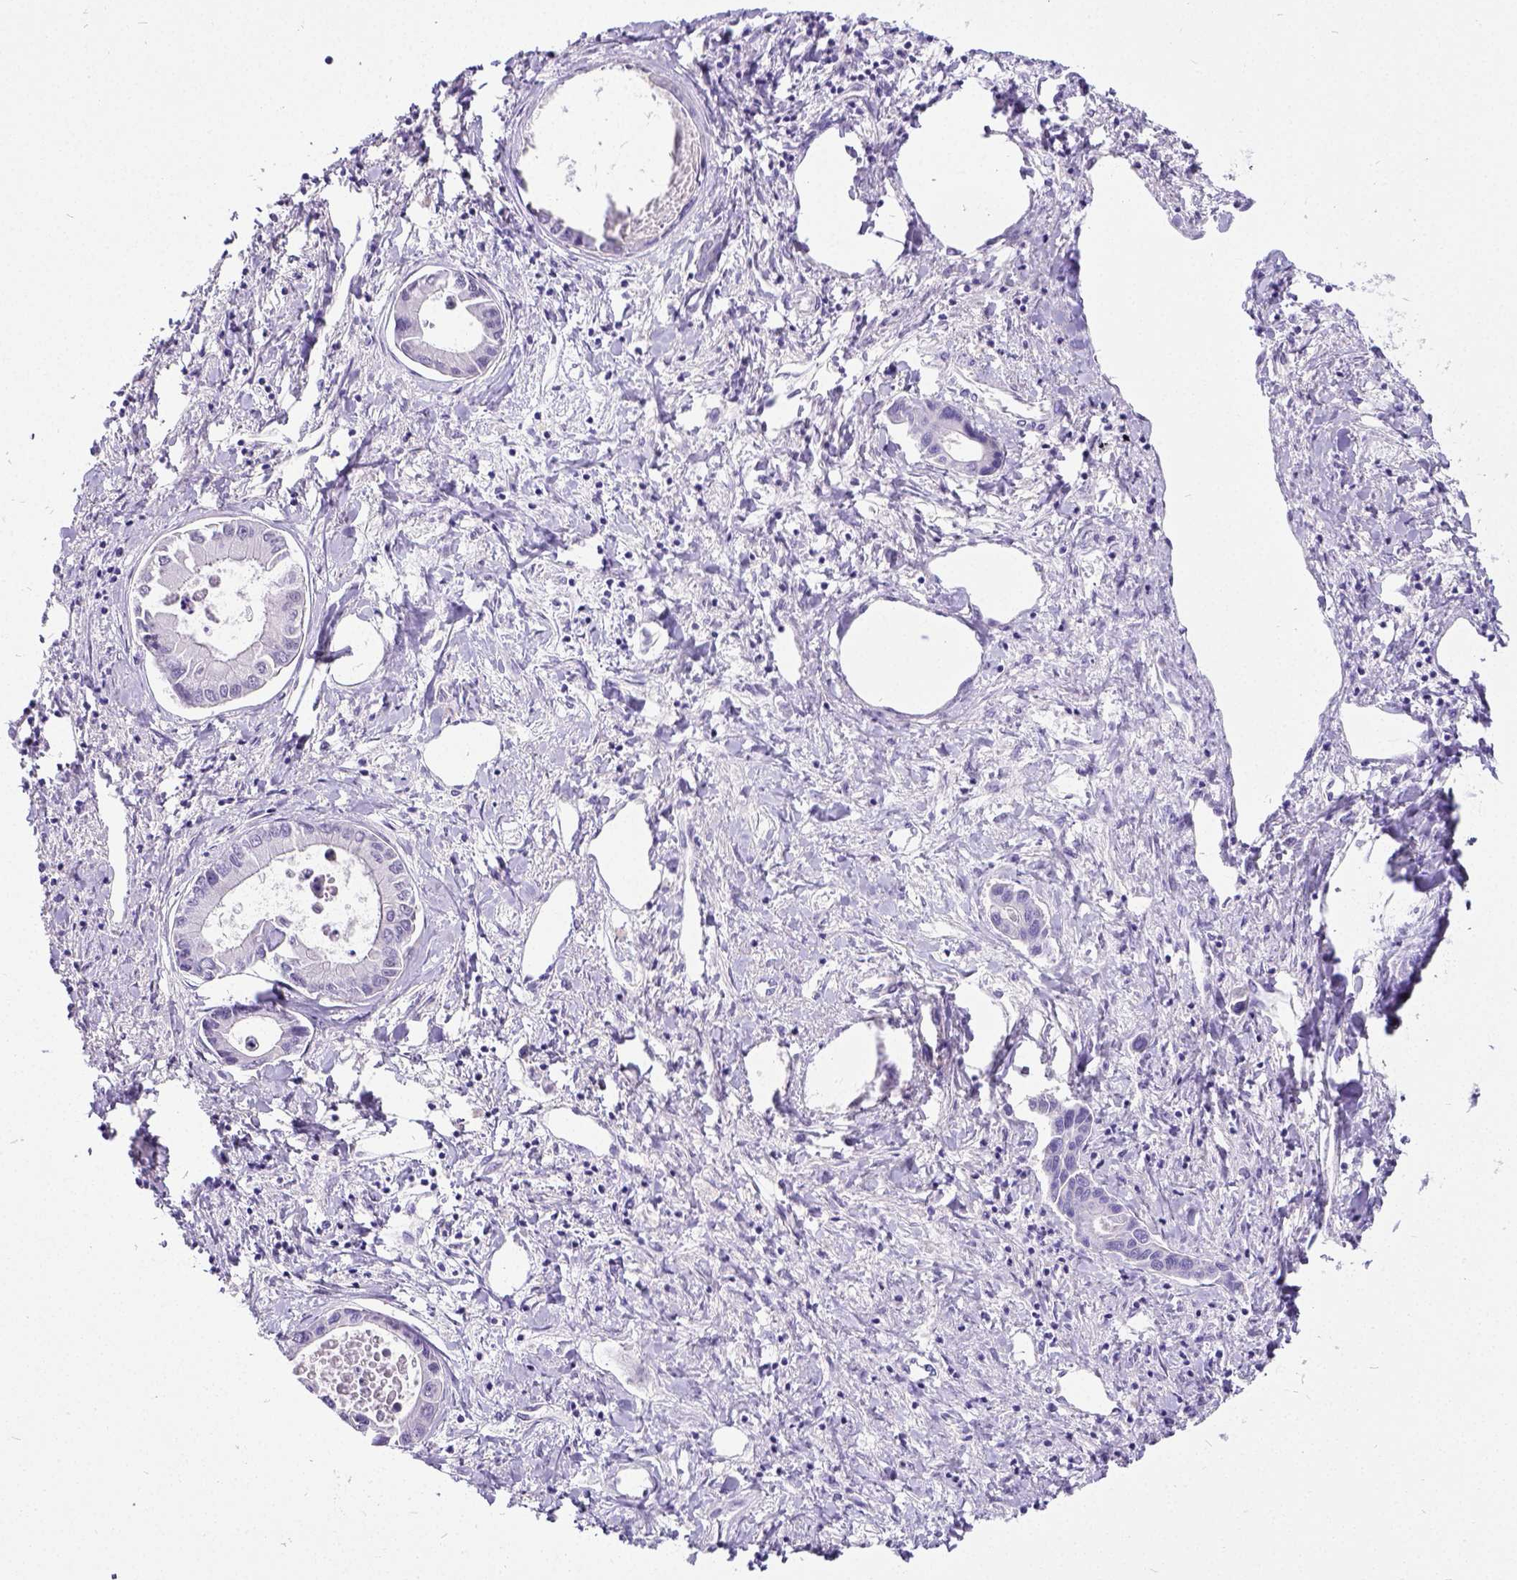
{"staining": {"intensity": "negative", "quantity": "none", "location": "none"}, "tissue": "liver cancer", "cell_type": "Tumor cells", "image_type": "cancer", "snomed": [{"axis": "morphology", "description": "Cholangiocarcinoma"}, {"axis": "topography", "description": "Liver"}], "caption": "High power microscopy photomicrograph of an immunohistochemistry (IHC) micrograph of cholangiocarcinoma (liver), revealing no significant expression in tumor cells.", "gene": "SATB2", "patient": {"sex": "male", "age": 66}}